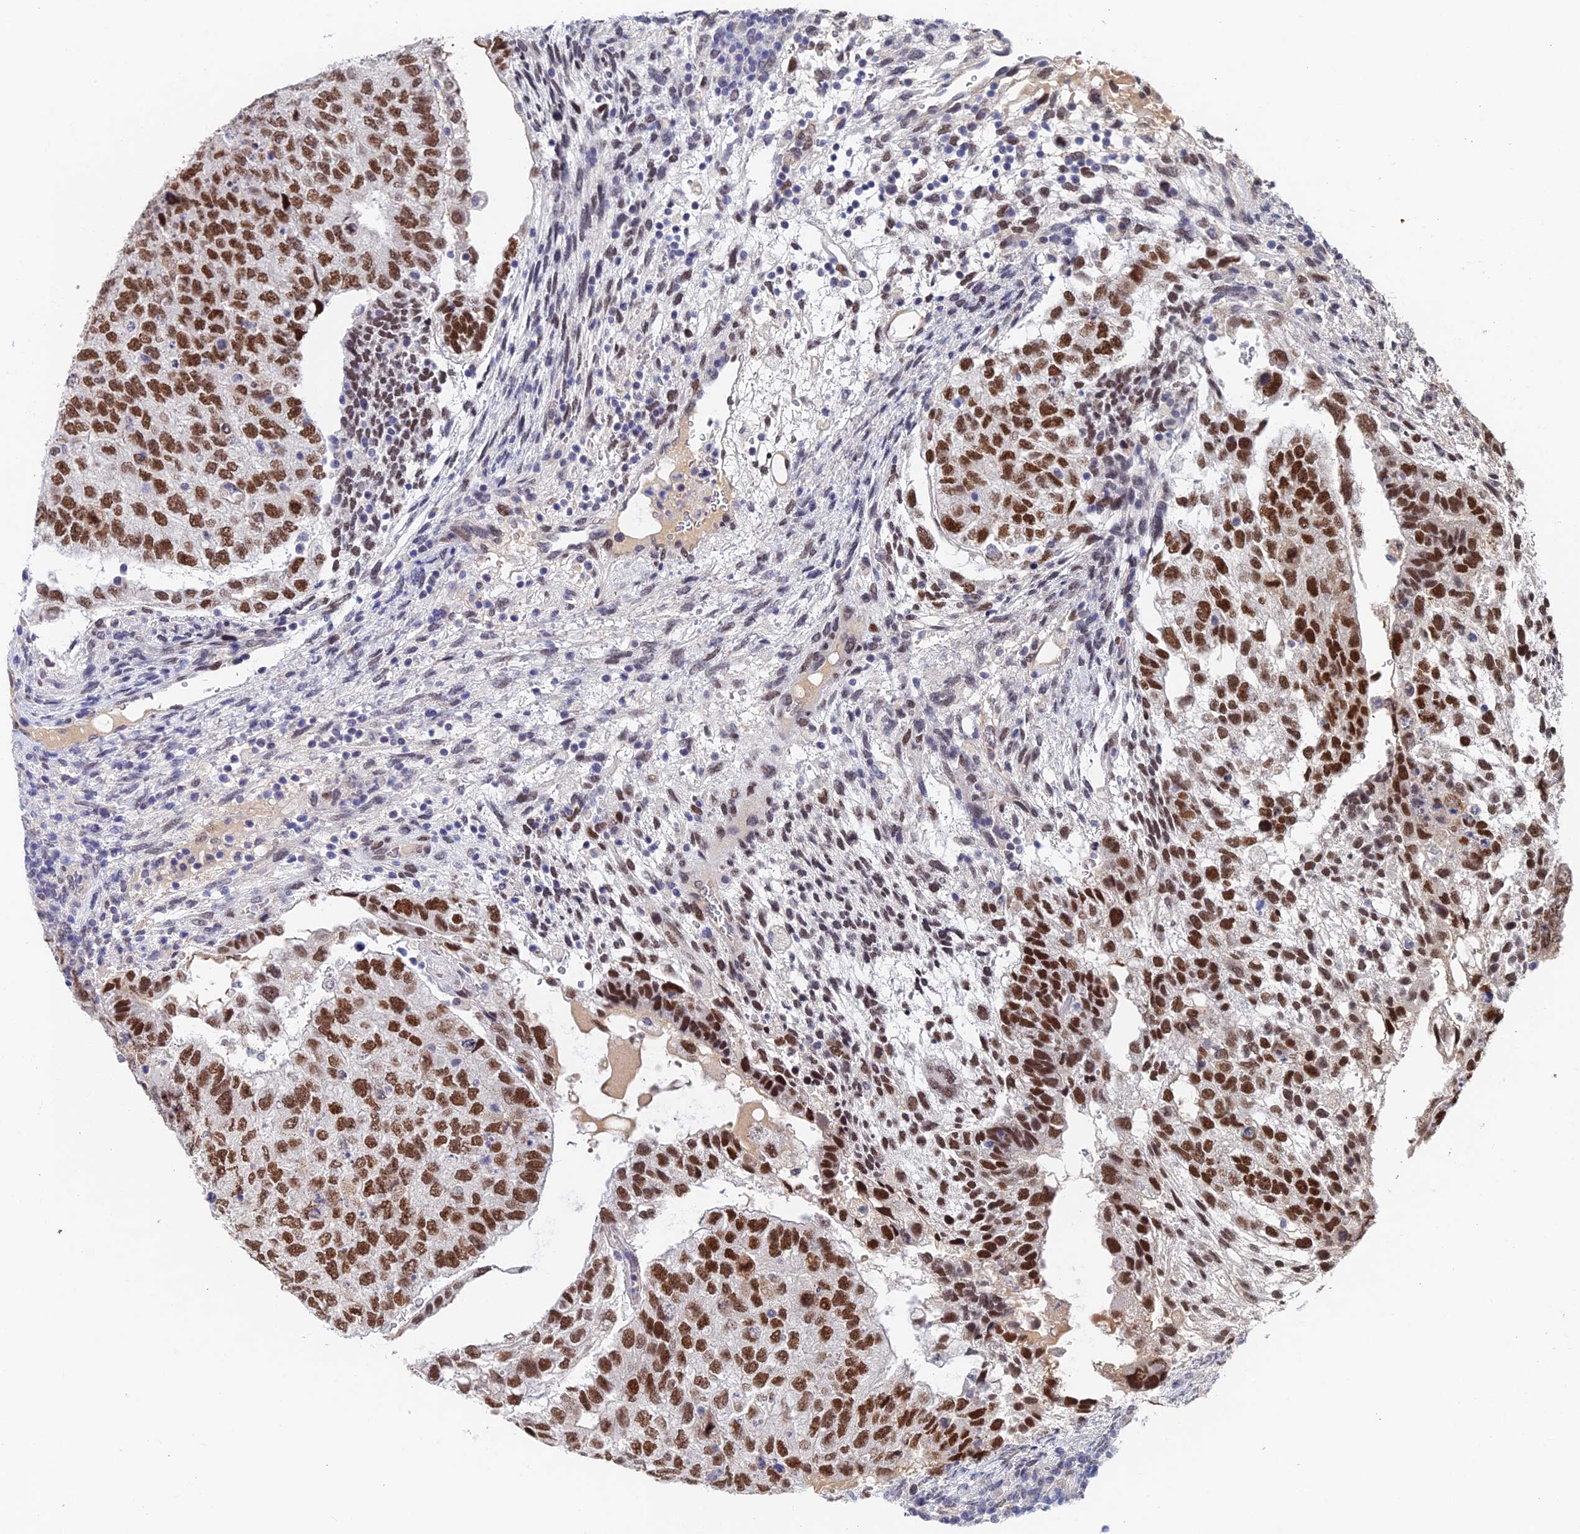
{"staining": {"intensity": "strong", "quantity": ">75%", "location": "nuclear"}, "tissue": "testis cancer", "cell_type": "Tumor cells", "image_type": "cancer", "snomed": [{"axis": "morphology", "description": "Normal tissue, NOS"}, {"axis": "morphology", "description": "Carcinoma, Embryonal, NOS"}, {"axis": "topography", "description": "Testis"}], "caption": "Strong nuclear staining is appreciated in about >75% of tumor cells in testis embryonal carcinoma. Nuclei are stained in blue.", "gene": "TRIM24", "patient": {"sex": "male", "age": 36}}